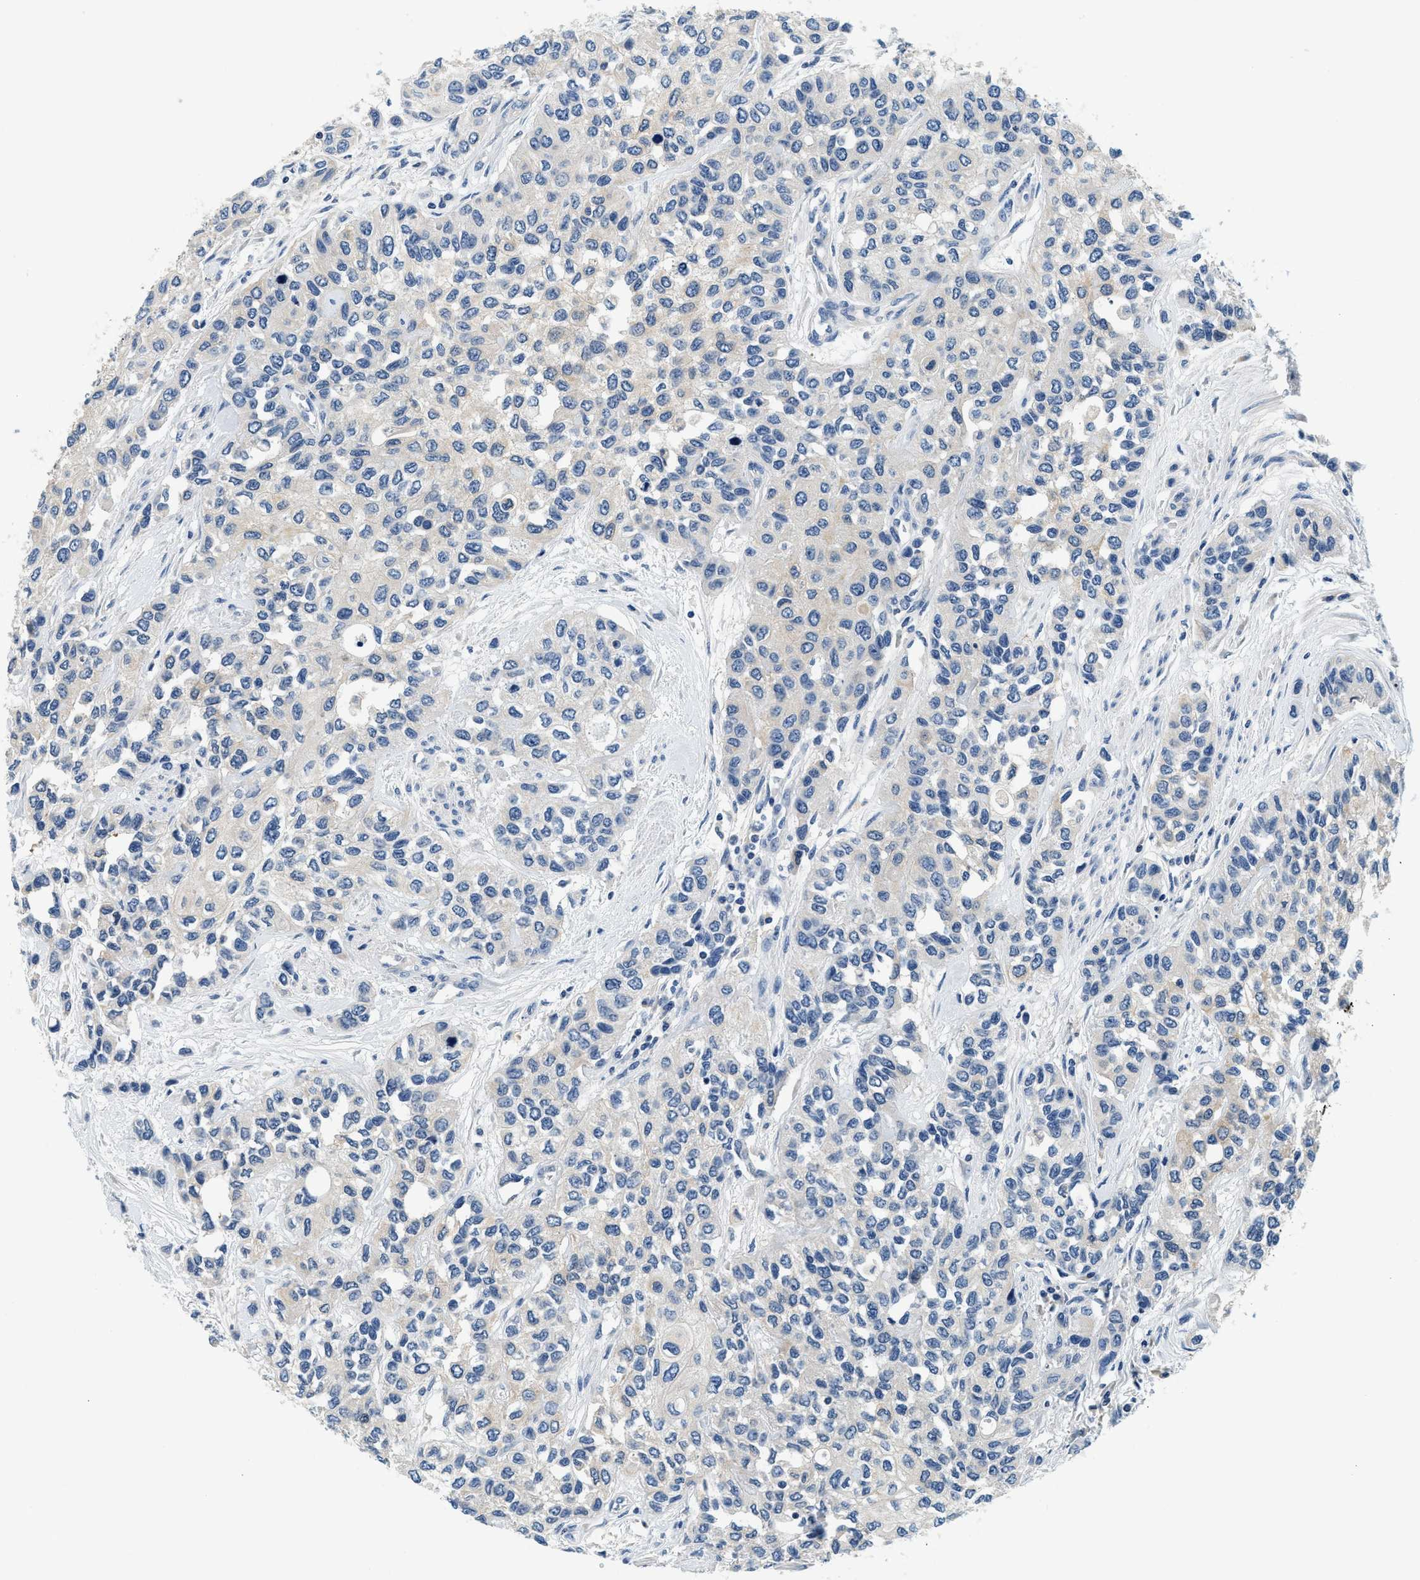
{"staining": {"intensity": "negative", "quantity": "none", "location": "none"}, "tissue": "urothelial cancer", "cell_type": "Tumor cells", "image_type": "cancer", "snomed": [{"axis": "morphology", "description": "Urothelial carcinoma, High grade"}, {"axis": "topography", "description": "Urinary bladder"}], "caption": "An immunohistochemistry (IHC) micrograph of urothelial cancer is shown. There is no staining in tumor cells of urothelial cancer.", "gene": "SLC35E1", "patient": {"sex": "female", "age": 56}}